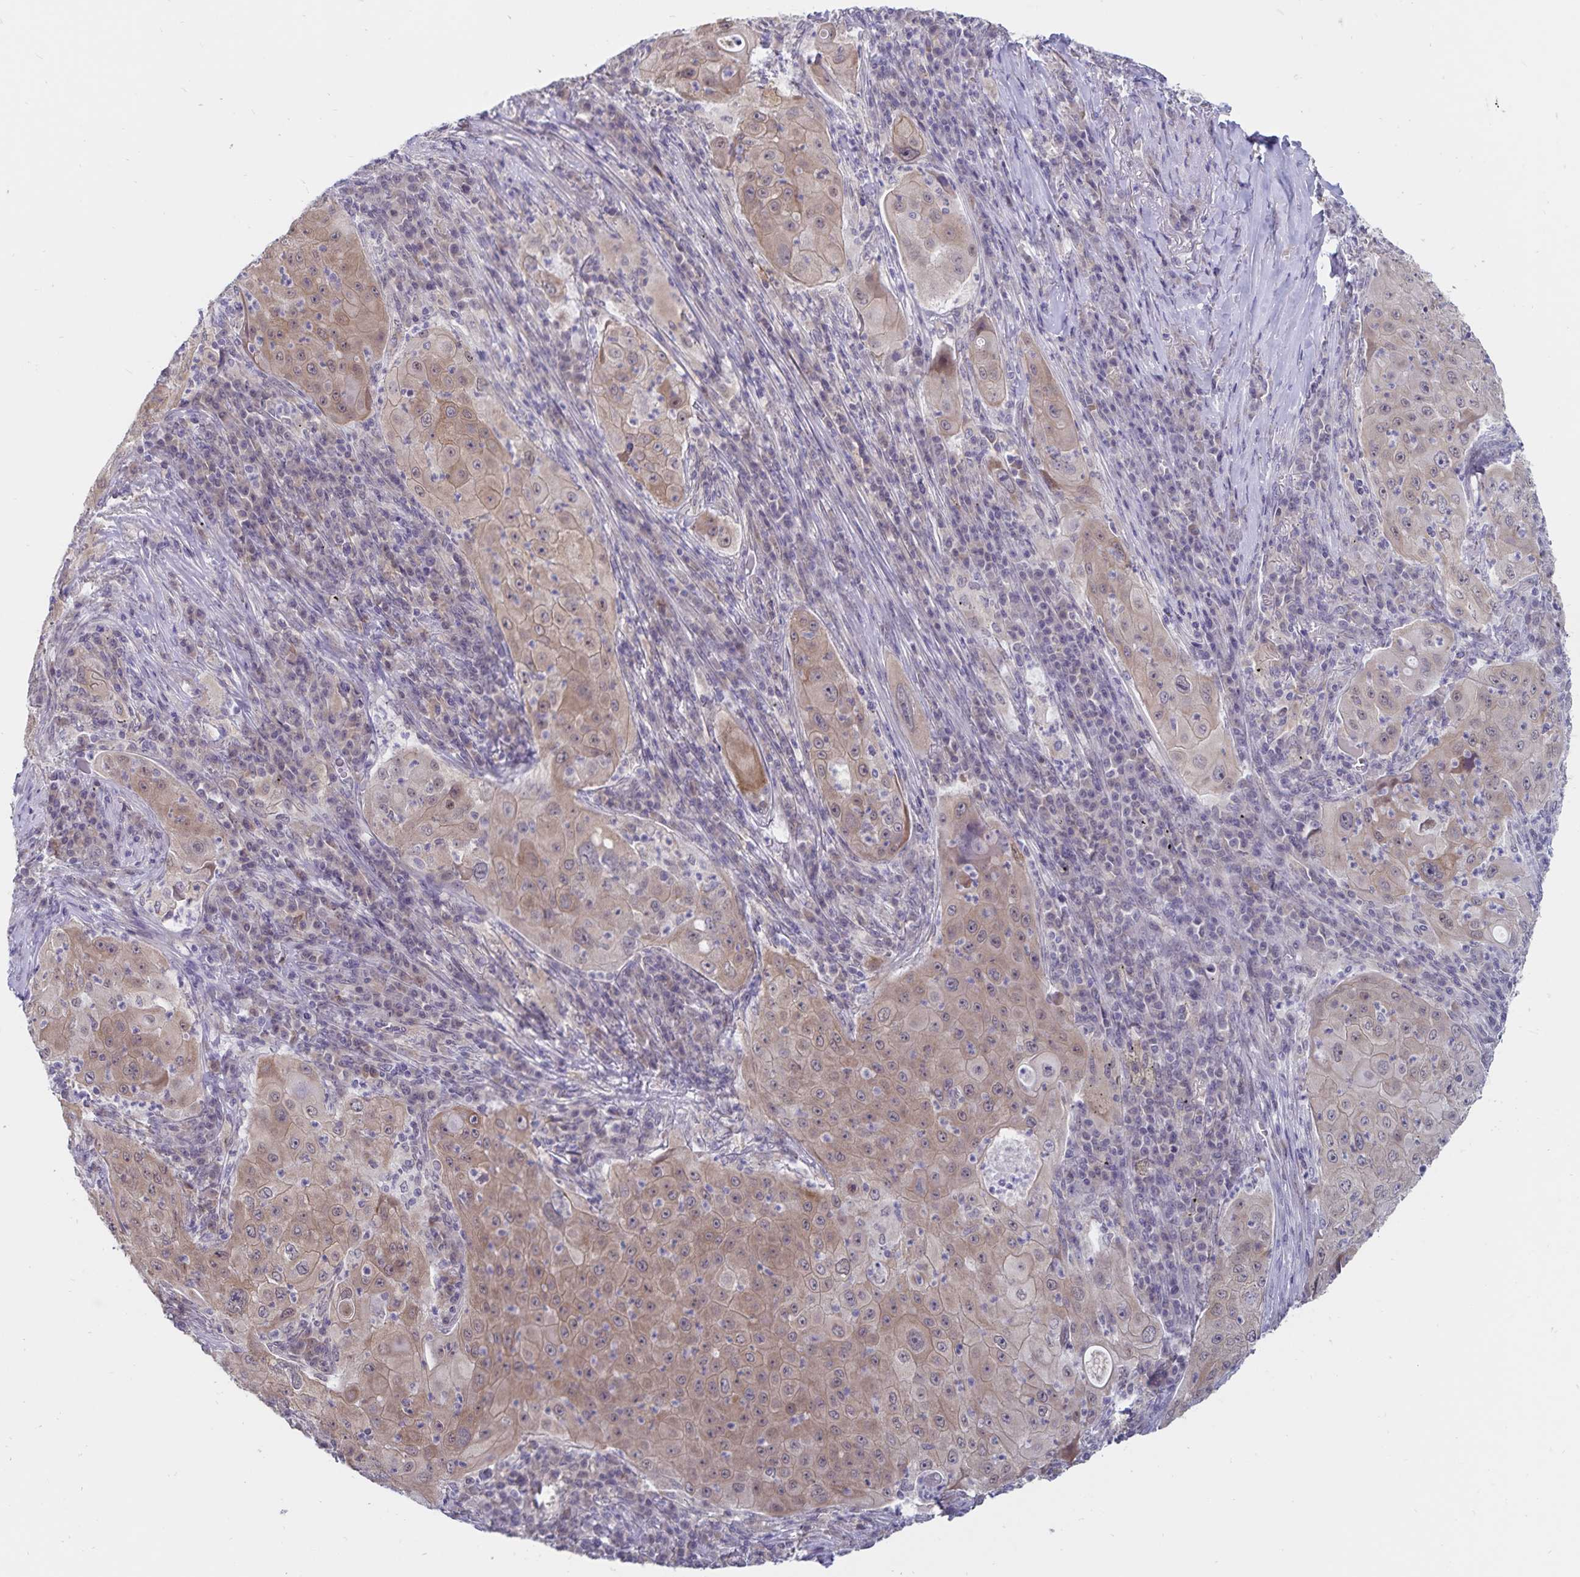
{"staining": {"intensity": "weak", "quantity": ">75%", "location": "cytoplasmic/membranous"}, "tissue": "lung cancer", "cell_type": "Tumor cells", "image_type": "cancer", "snomed": [{"axis": "morphology", "description": "Squamous cell carcinoma, NOS"}, {"axis": "topography", "description": "Lung"}], "caption": "Weak cytoplasmic/membranous positivity for a protein is appreciated in about >75% of tumor cells of lung cancer using immunohistochemistry.", "gene": "ATP2A2", "patient": {"sex": "female", "age": 59}}